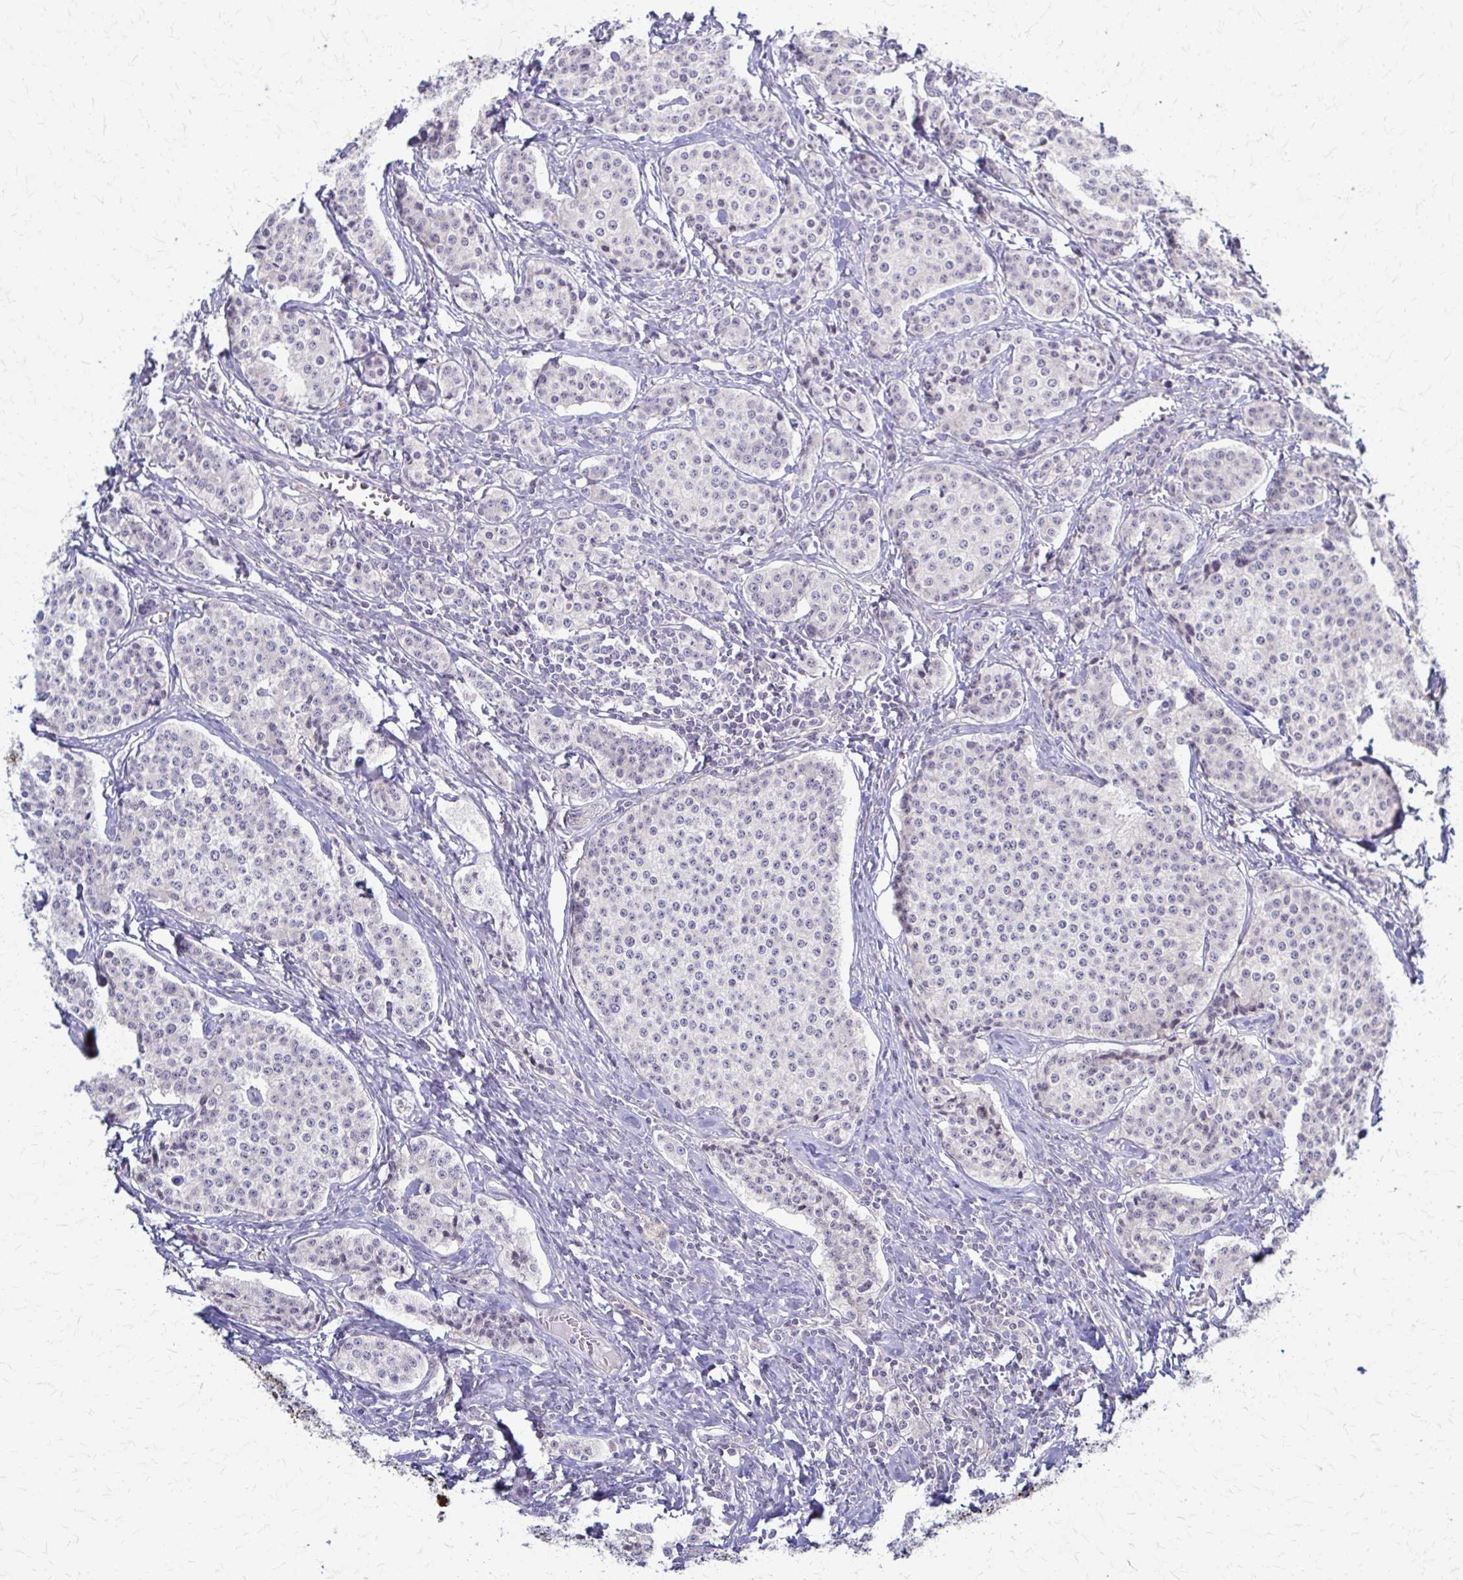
{"staining": {"intensity": "negative", "quantity": "none", "location": "none"}, "tissue": "carcinoid", "cell_type": "Tumor cells", "image_type": "cancer", "snomed": [{"axis": "morphology", "description": "Carcinoid, malignant, NOS"}, {"axis": "topography", "description": "Small intestine"}], "caption": "The photomicrograph displays no significant expression in tumor cells of carcinoid. (Stains: DAB IHC with hematoxylin counter stain, Microscopy: brightfield microscopy at high magnification).", "gene": "RHOBTB2", "patient": {"sex": "female", "age": 64}}